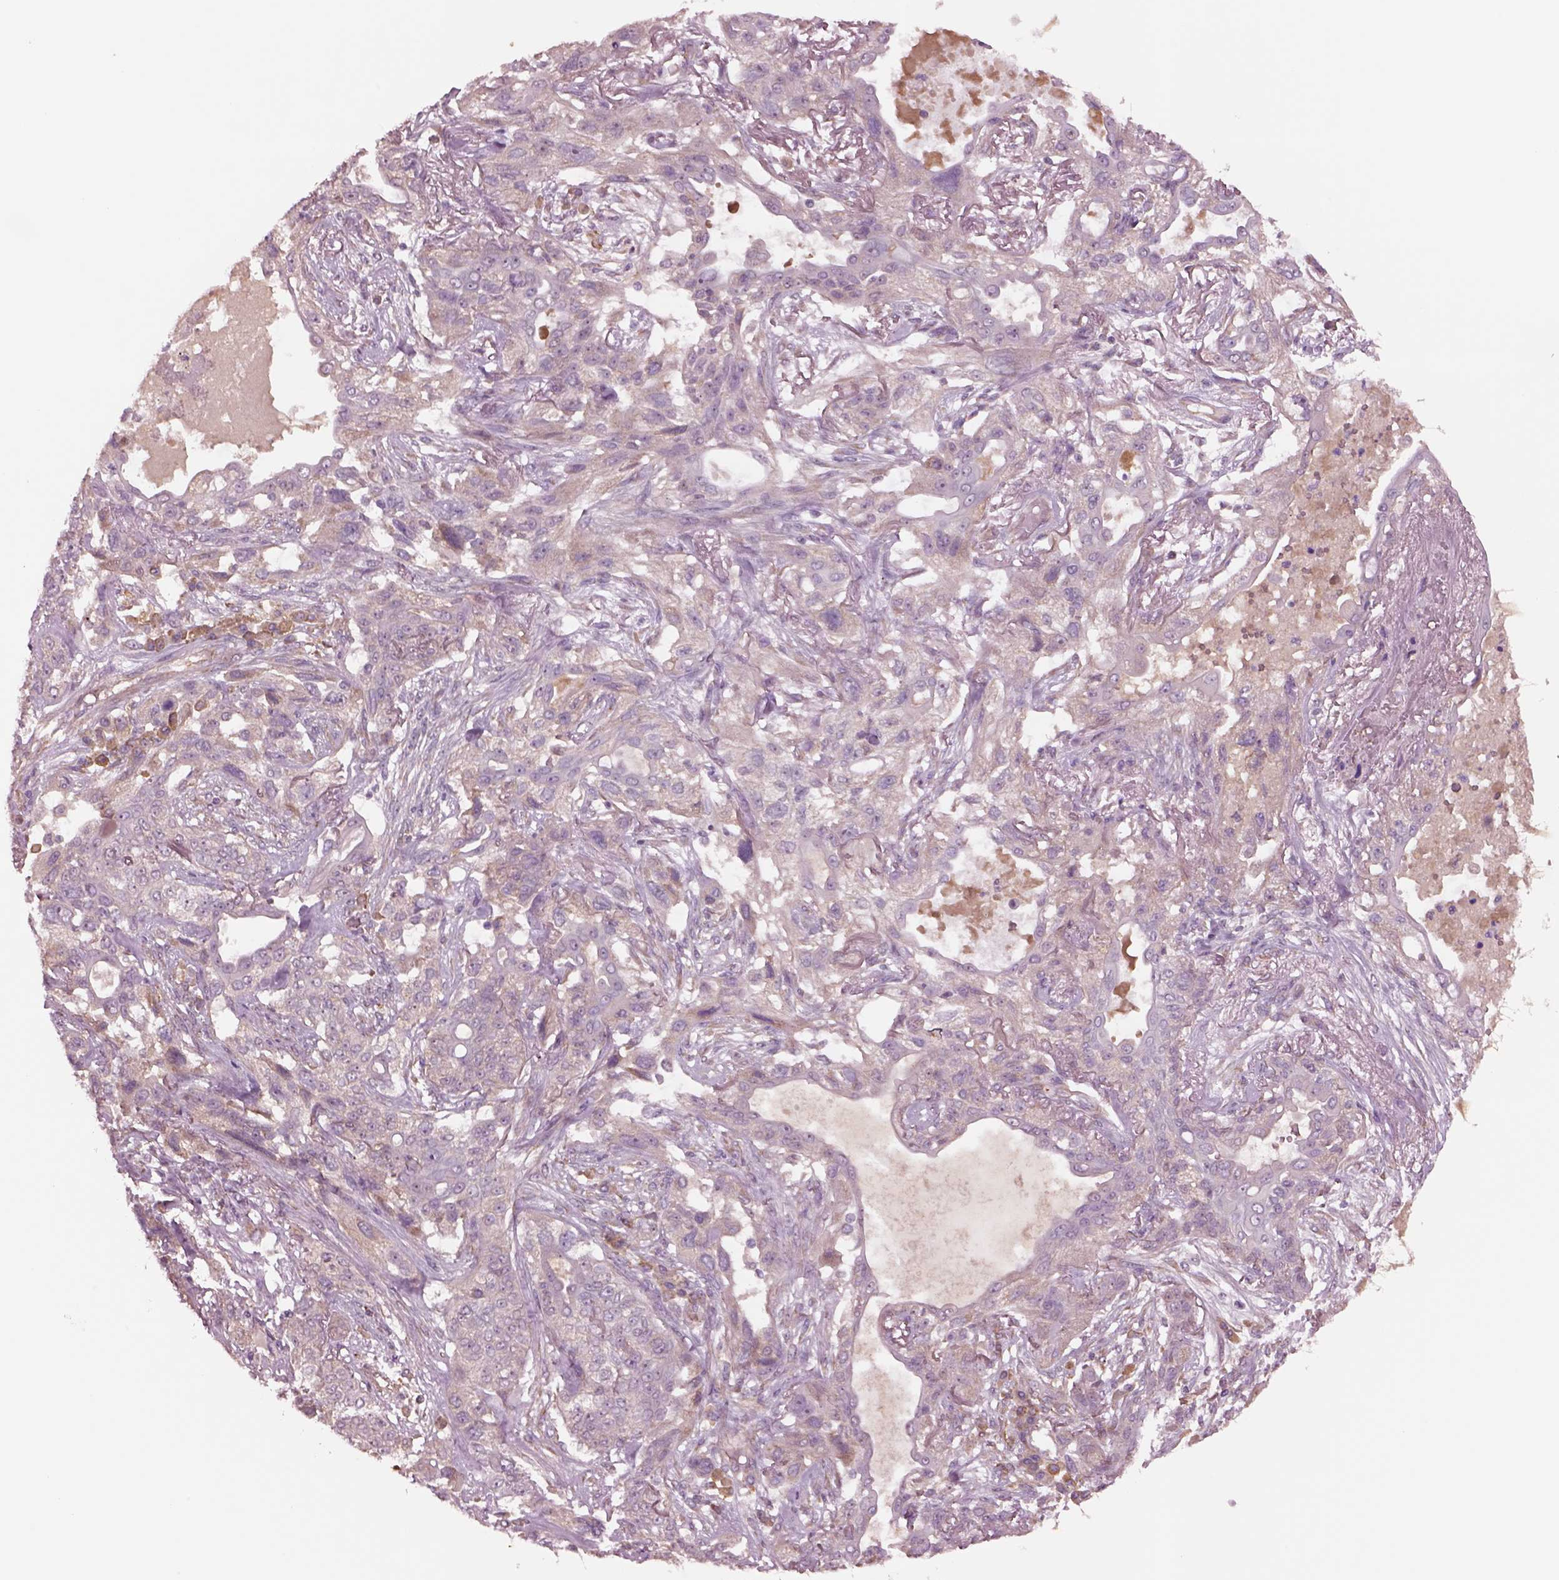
{"staining": {"intensity": "negative", "quantity": "none", "location": "none"}, "tissue": "lung cancer", "cell_type": "Tumor cells", "image_type": "cancer", "snomed": [{"axis": "morphology", "description": "Squamous cell carcinoma, NOS"}, {"axis": "topography", "description": "Lung"}], "caption": "Human lung squamous cell carcinoma stained for a protein using immunohistochemistry (IHC) exhibits no positivity in tumor cells.", "gene": "HTR1B", "patient": {"sex": "female", "age": 70}}